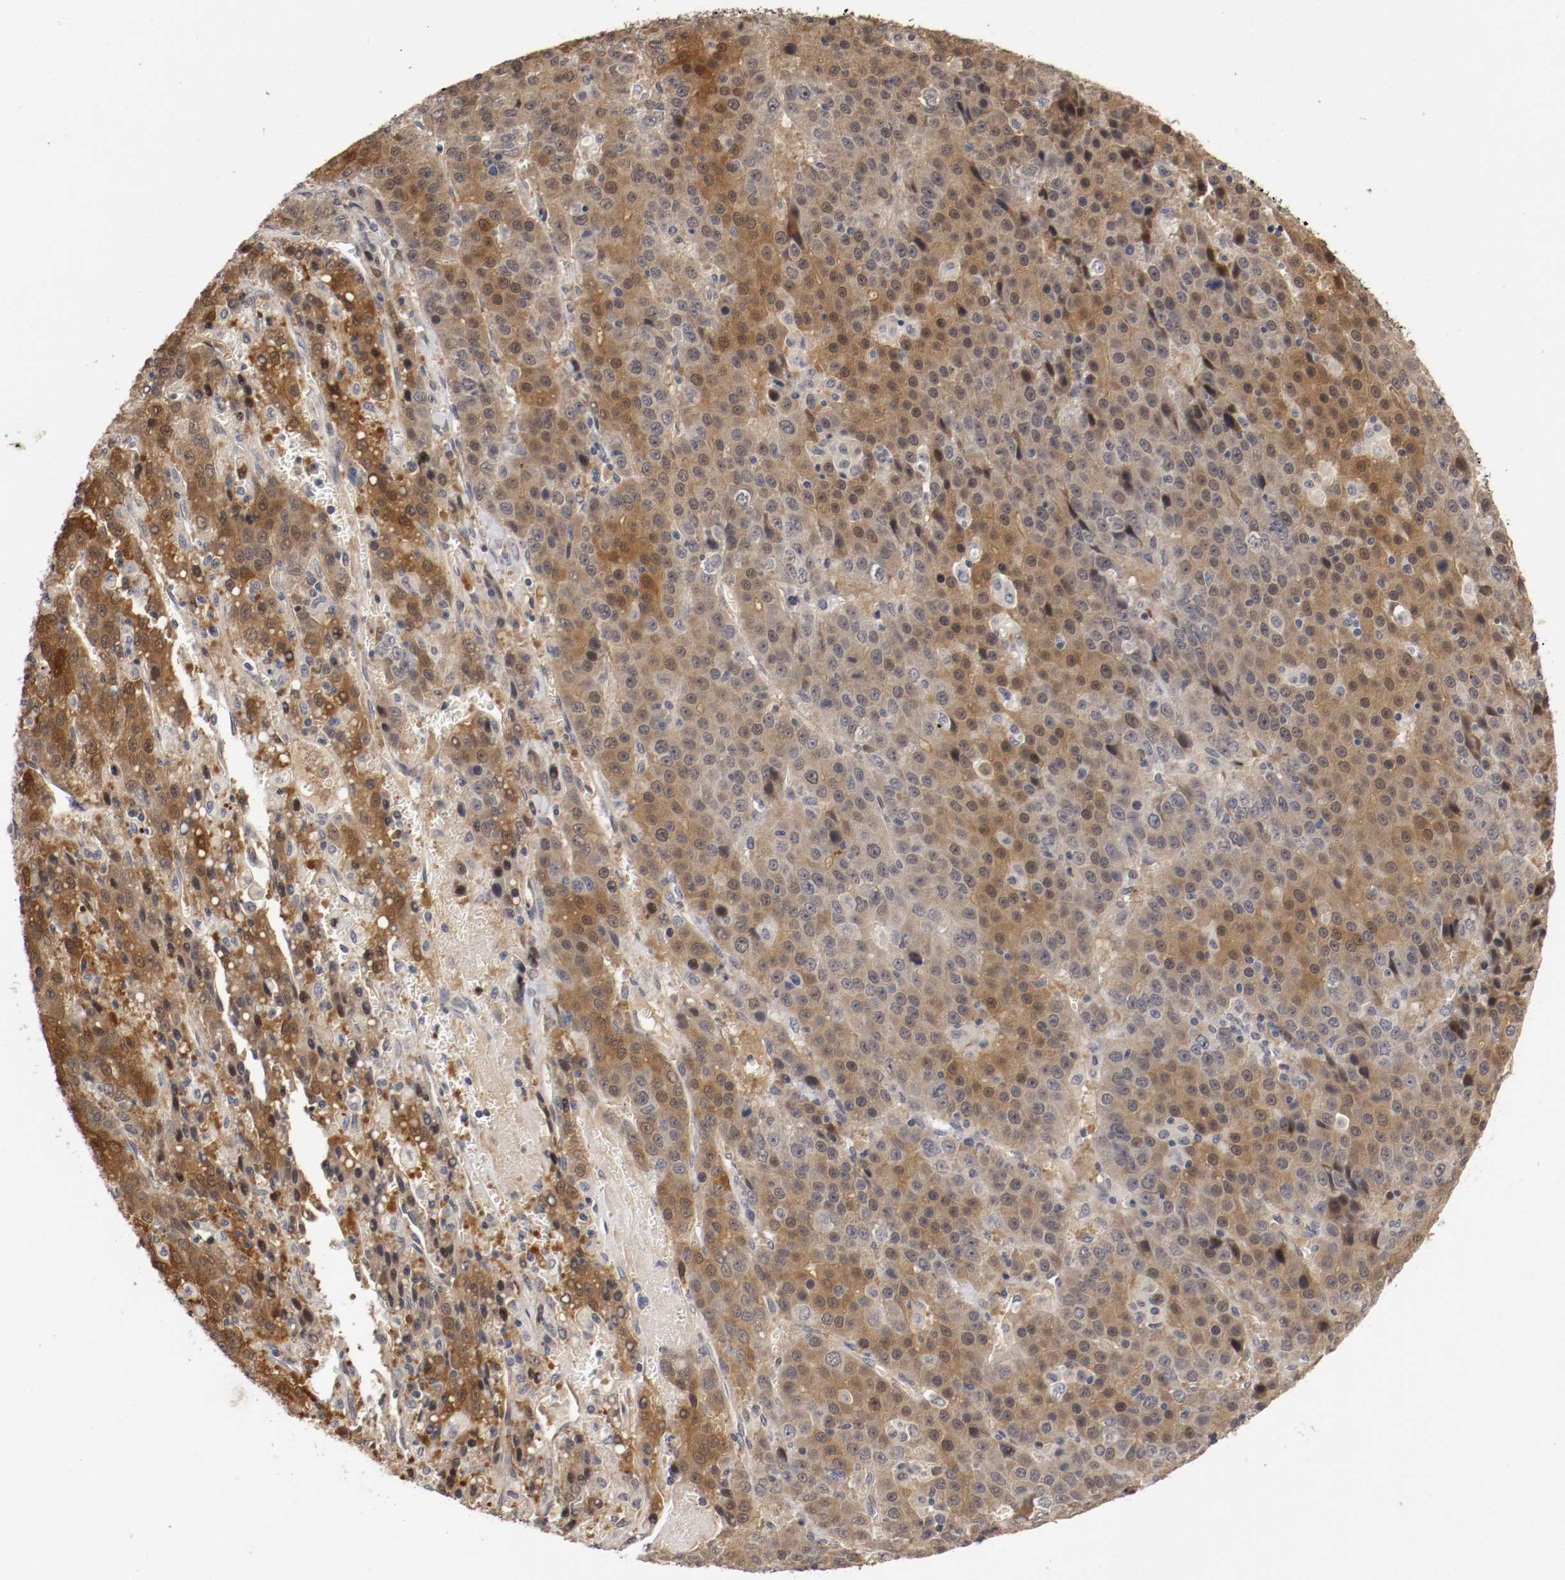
{"staining": {"intensity": "moderate", "quantity": "25%-75%", "location": "cytoplasmic/membranous,nuclear"}, "tissue": "liver cancer", "cell_type": "Tumor cells", "image_type": "cancer", "snomed": [{"axis": "morphology", "description": "Carcinoma, Hepatocellular, NOS"}, {"axis": "topography", "description": "Liver"}], "caption": "The immunohistochemical stain shows moderate cytoplasmic/membranous and nuclear expression in tumor cells of liver cancer tissue. (IHC, brightfield microscopy, high magnification).", "gene": "TNFRSF1B", "patient": {"sex": "female", "age": 53}}